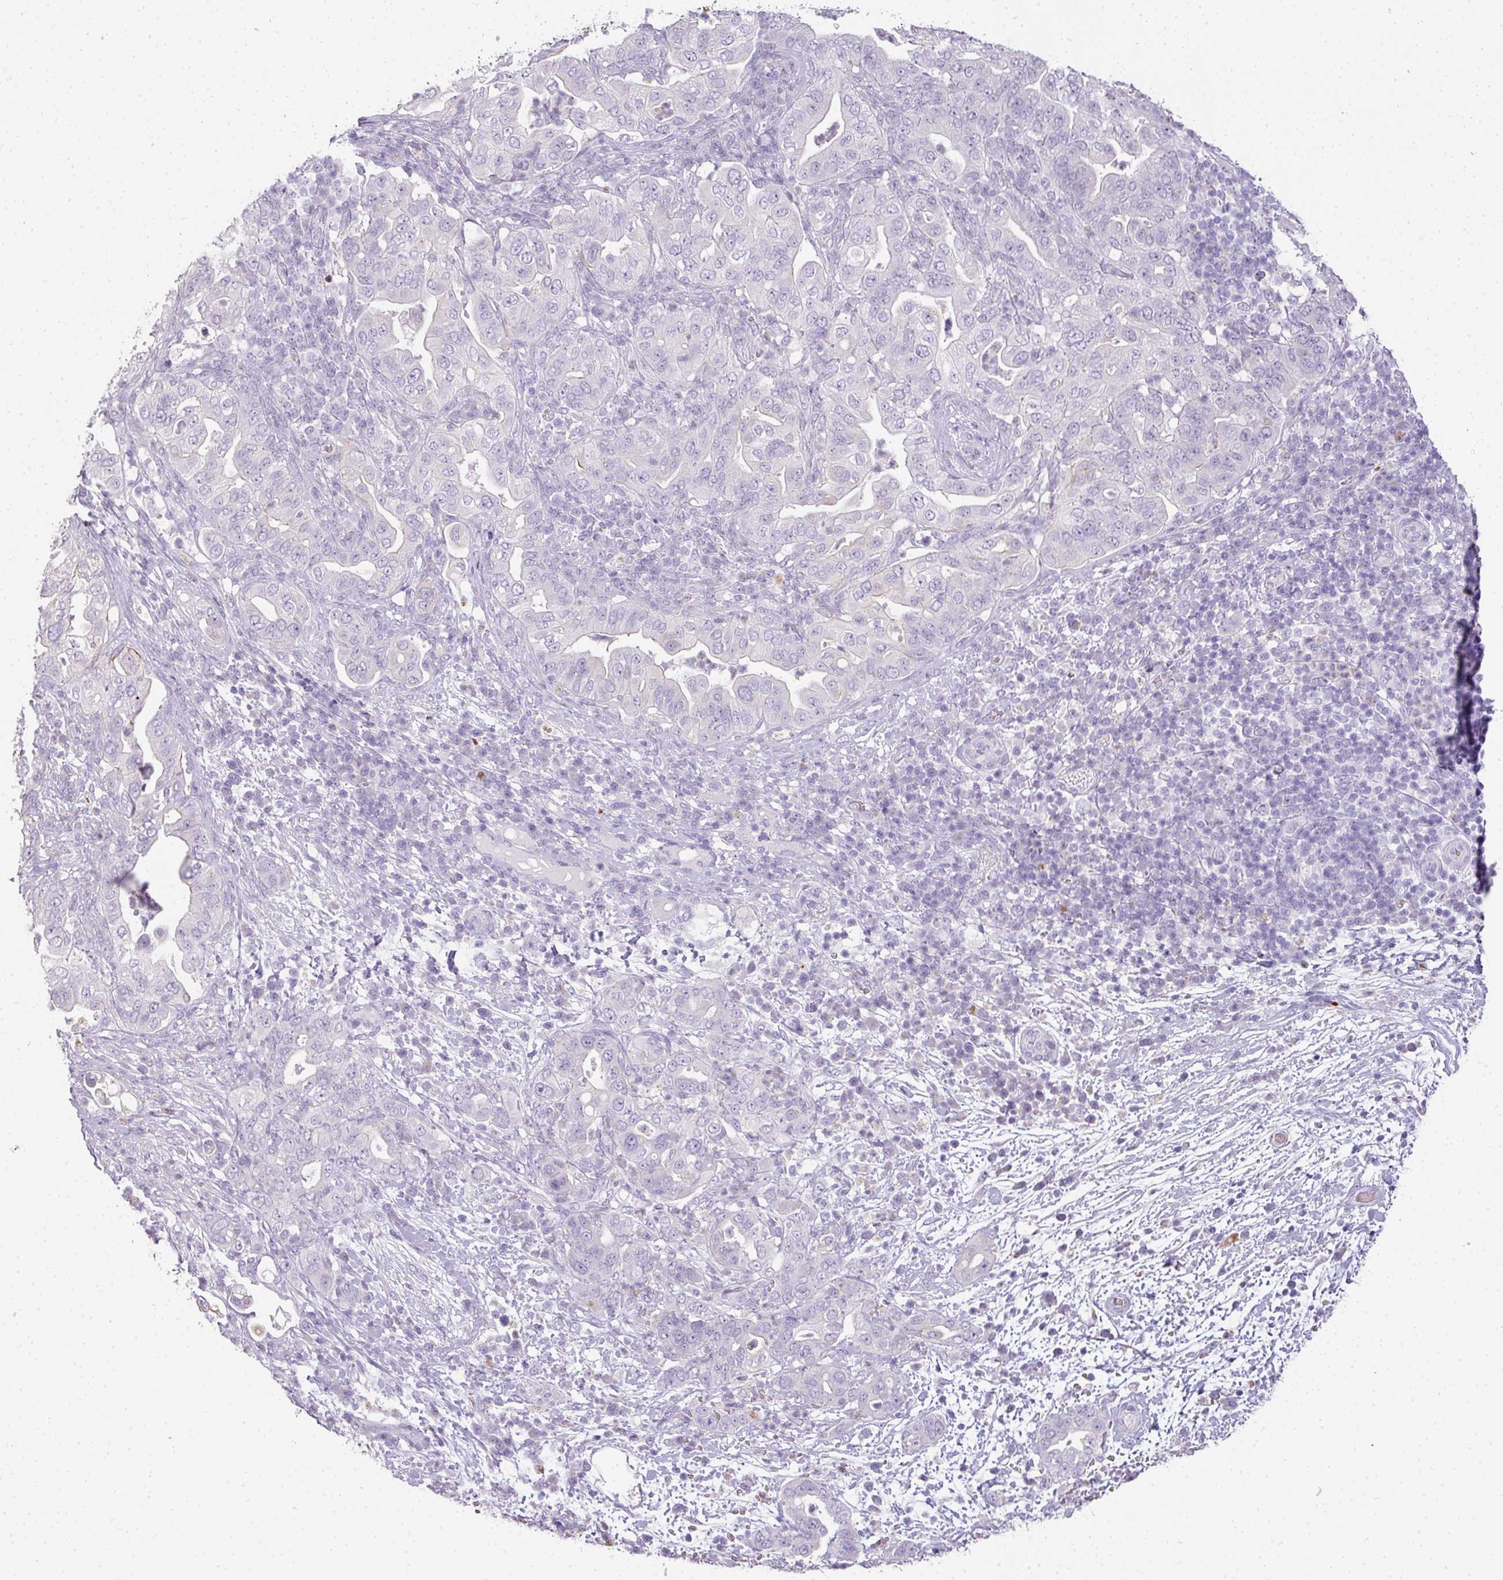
{"staining": {"intensity": "negative", "quantity": "none", "location": "none"}, "tissue": "pancreatic cancer", "cell_type": "Tumor cells", "image_type": "cancer", "snomed": [{"axis": "morphology", "description": "Normal tissue, NOS"}, {"axis": "morphology", "description": "Adenocarcinoma, NOS"}, {"axis": "topography", "description": "Lymph node"}, {"axis": "topography", "description": "Pancreas"}], "caption": "DAB immunohistochemical staining of pancreatic cancer displays no significant expression in tumor cells. The staining was performed using DAB to visualize the protein expression in brown, while the nuclei were stained in blue with hematoxylin (Magnification: 20x).", "gene": "RBMY1F", "patient": {"sex": "female", "age": 67}}